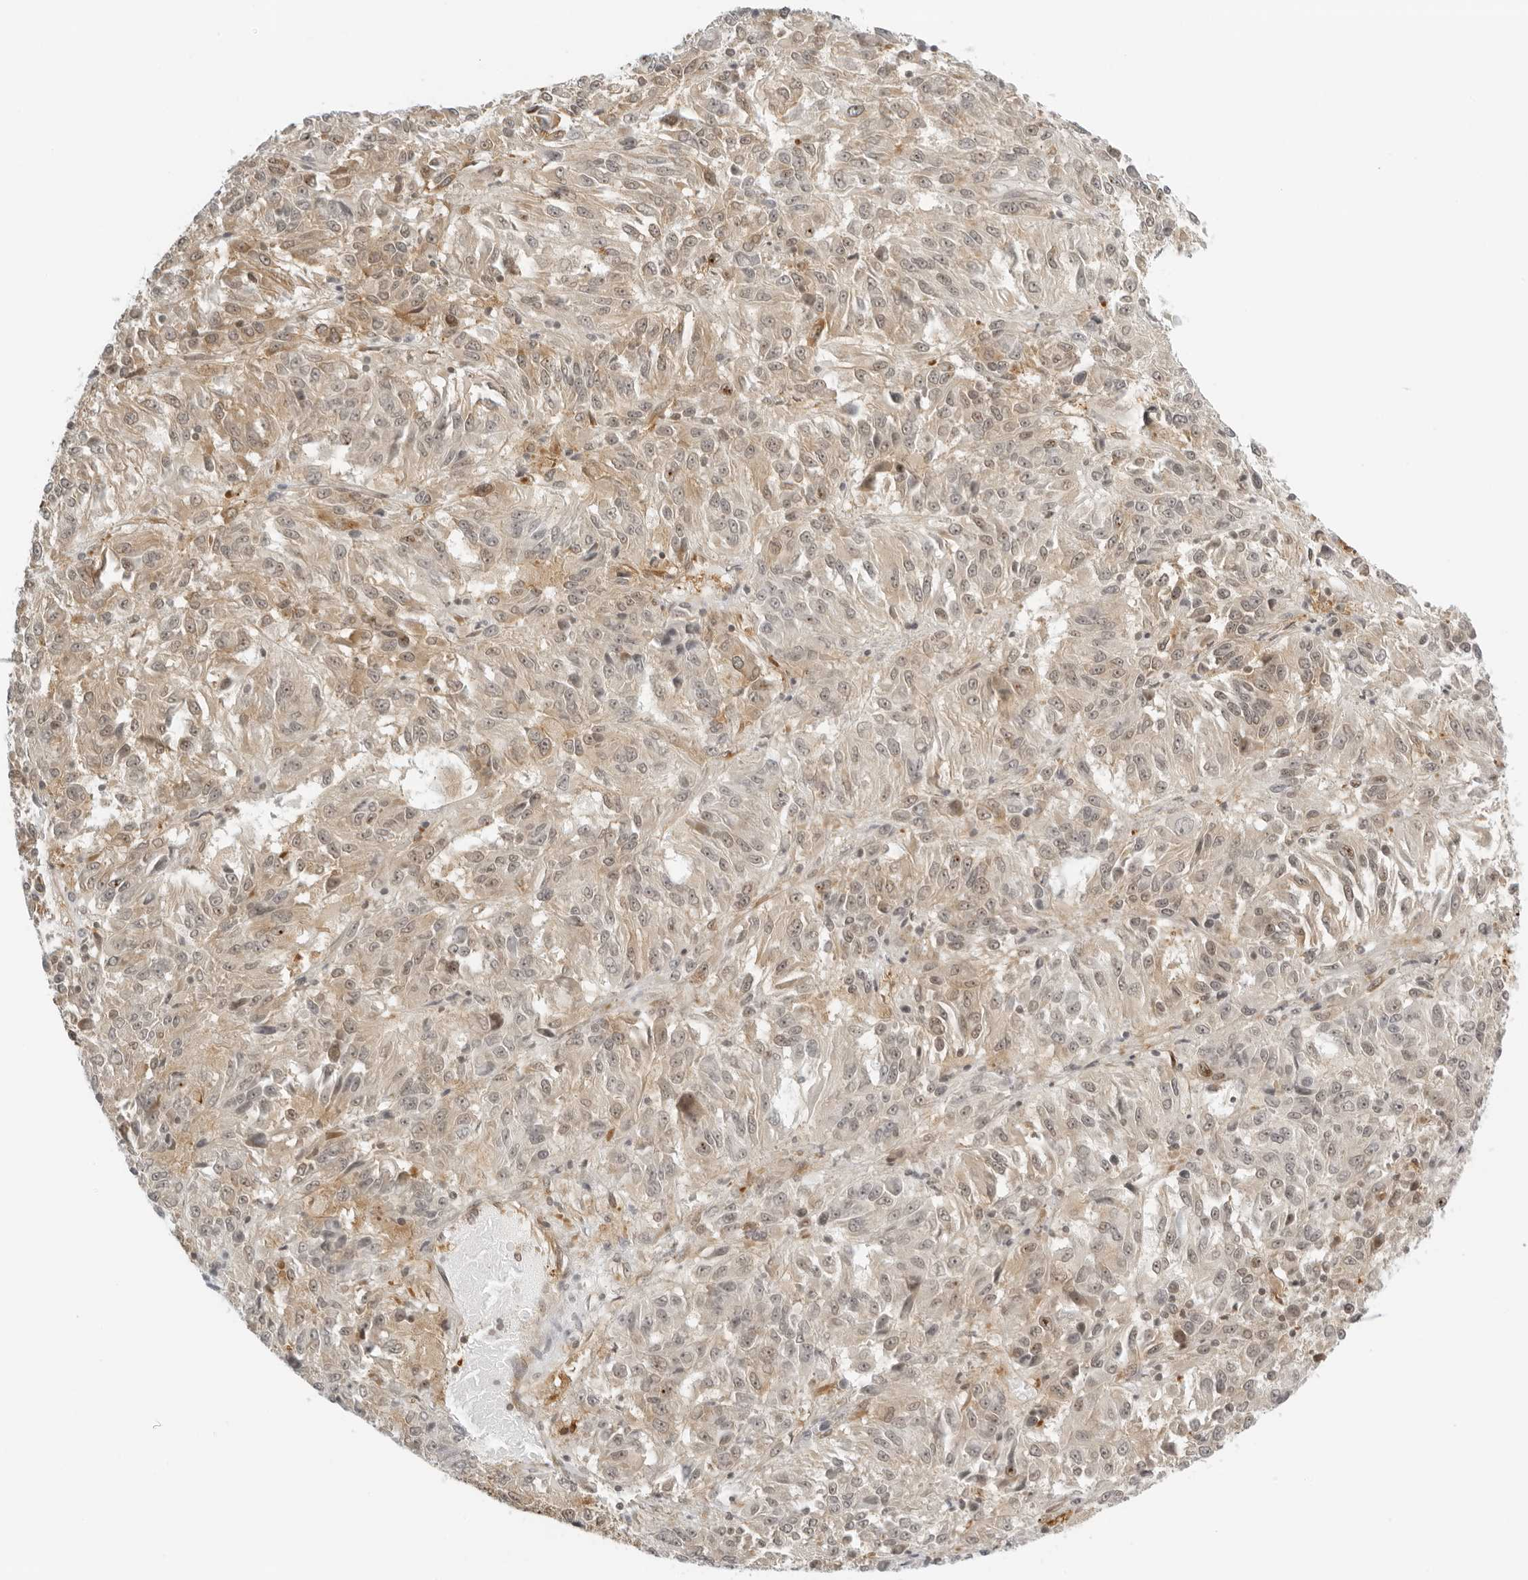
{"staining": {"intensity": "weak", "quantity": ">75%", "location": "cytoplasmic/membranous"}, "tissue": "melanoma", "cell_type": "Tumor cells", "image_type": "cancer", "snomed": [{"axis": "morphology", "description": "Malignant melanoma, Metastatic site"}, {"axis": "topography", "description": "Lung"}], "caption": "Protein staining of malignant melanoma (metastatic site) tissue exhibits weak cytoplasmic/membranous positivity in about >75% of tumor cells.", "gene": "EIF4G1", "patient": {"sex": "male", "age": 64}}